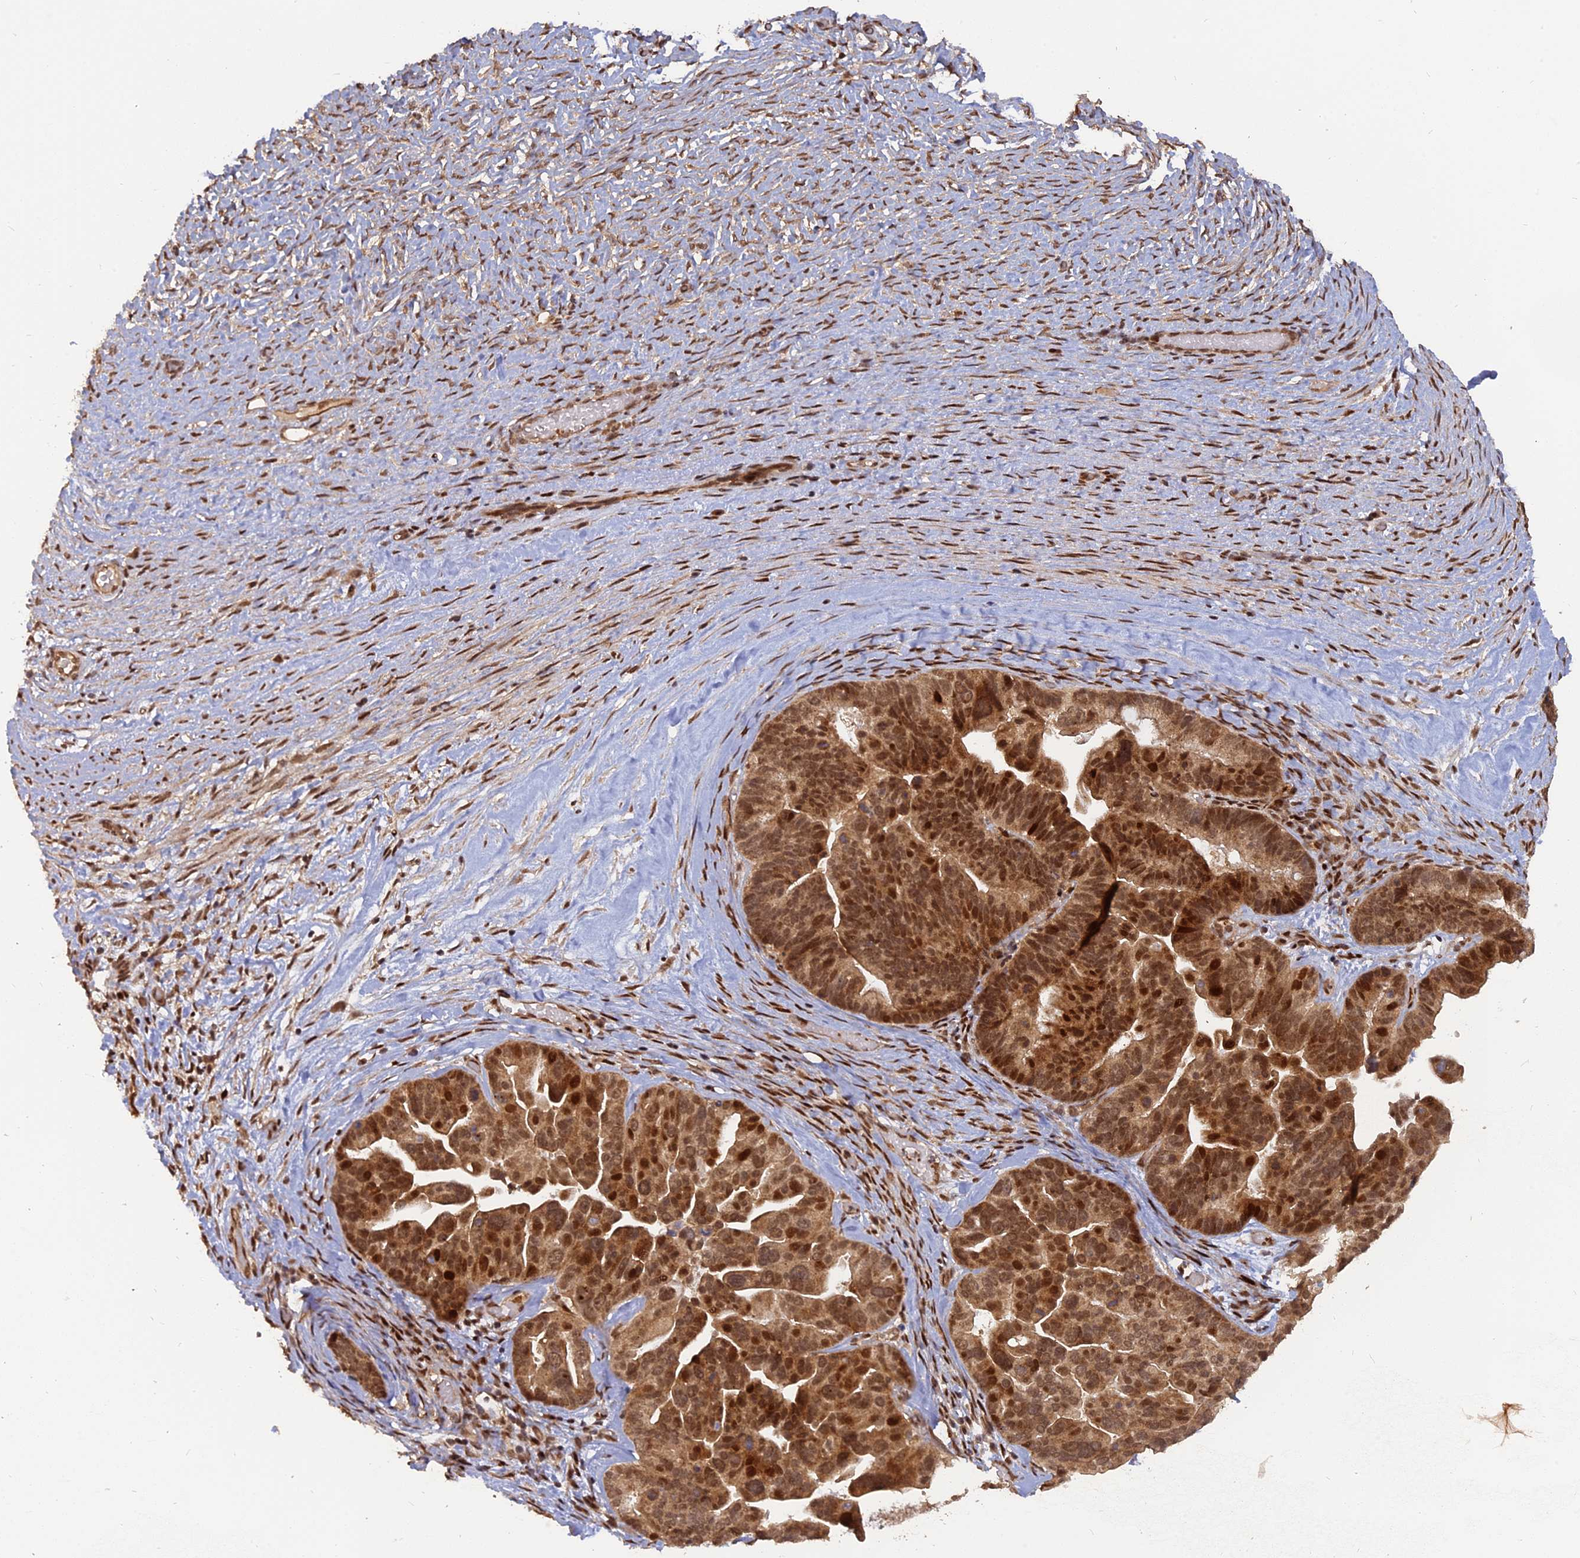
{"staining": {"intensity": "moderate", "quantity": ">75%", "location": "cytoplasmic/membranous,nuclear"}, "tissue": "ovarian cancer", "cell_type": "Tumor cells", "image_type": "cancer", "snomed": [{"axis": "morphology", "description": "Cystadenocarcinoma, serous, NOS"}, {"axis": "topography", "description": "Ovary"}], "caption": "A photomicrograph showing moderate cytoplasmic/membranous and nuclear expression in about >75% of tumor cells in serous cystadenocarcinoma (ovarian), as visualized by brown immunohistochemical staining.", "gene": "PKIG", "patient": {"sex": "female", "age": 56}}